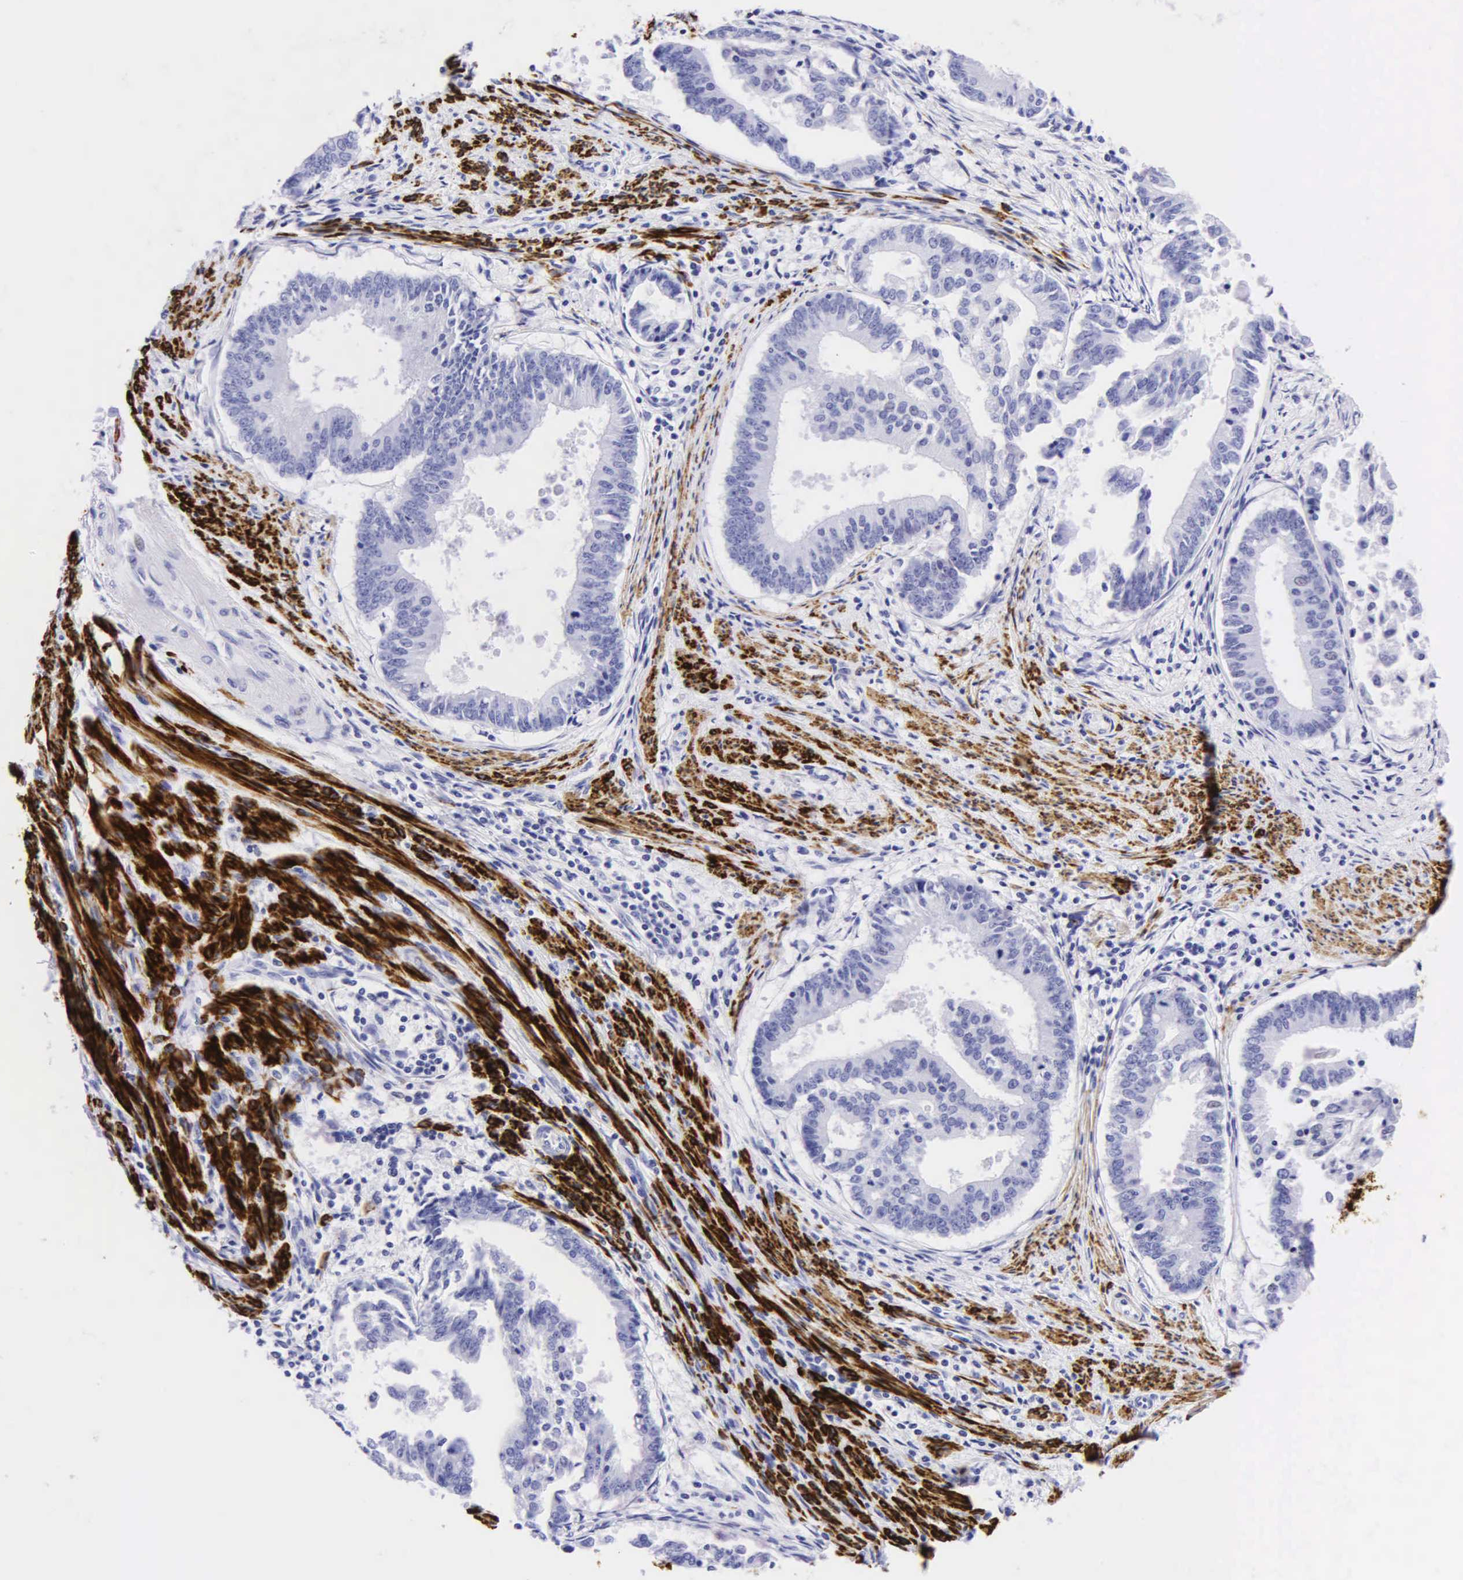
{"staining": {"intensity": "negative", "quantity": "none", "location": "none"}, "tissue": "endometrial cancer", "cell_type": "Tumor cells", "image_type": "cancer", "snomed": [{"axis": "morphology", "description": "Adenocarcinoma, NOS"}, {"axis": "topography", "description": "Endometrium"}], "caption": "Tumor cells show no significant expression in endometrial adenocarcinoma.", "gene": "DES", "patient": {"sex": "female", "age": 63}}